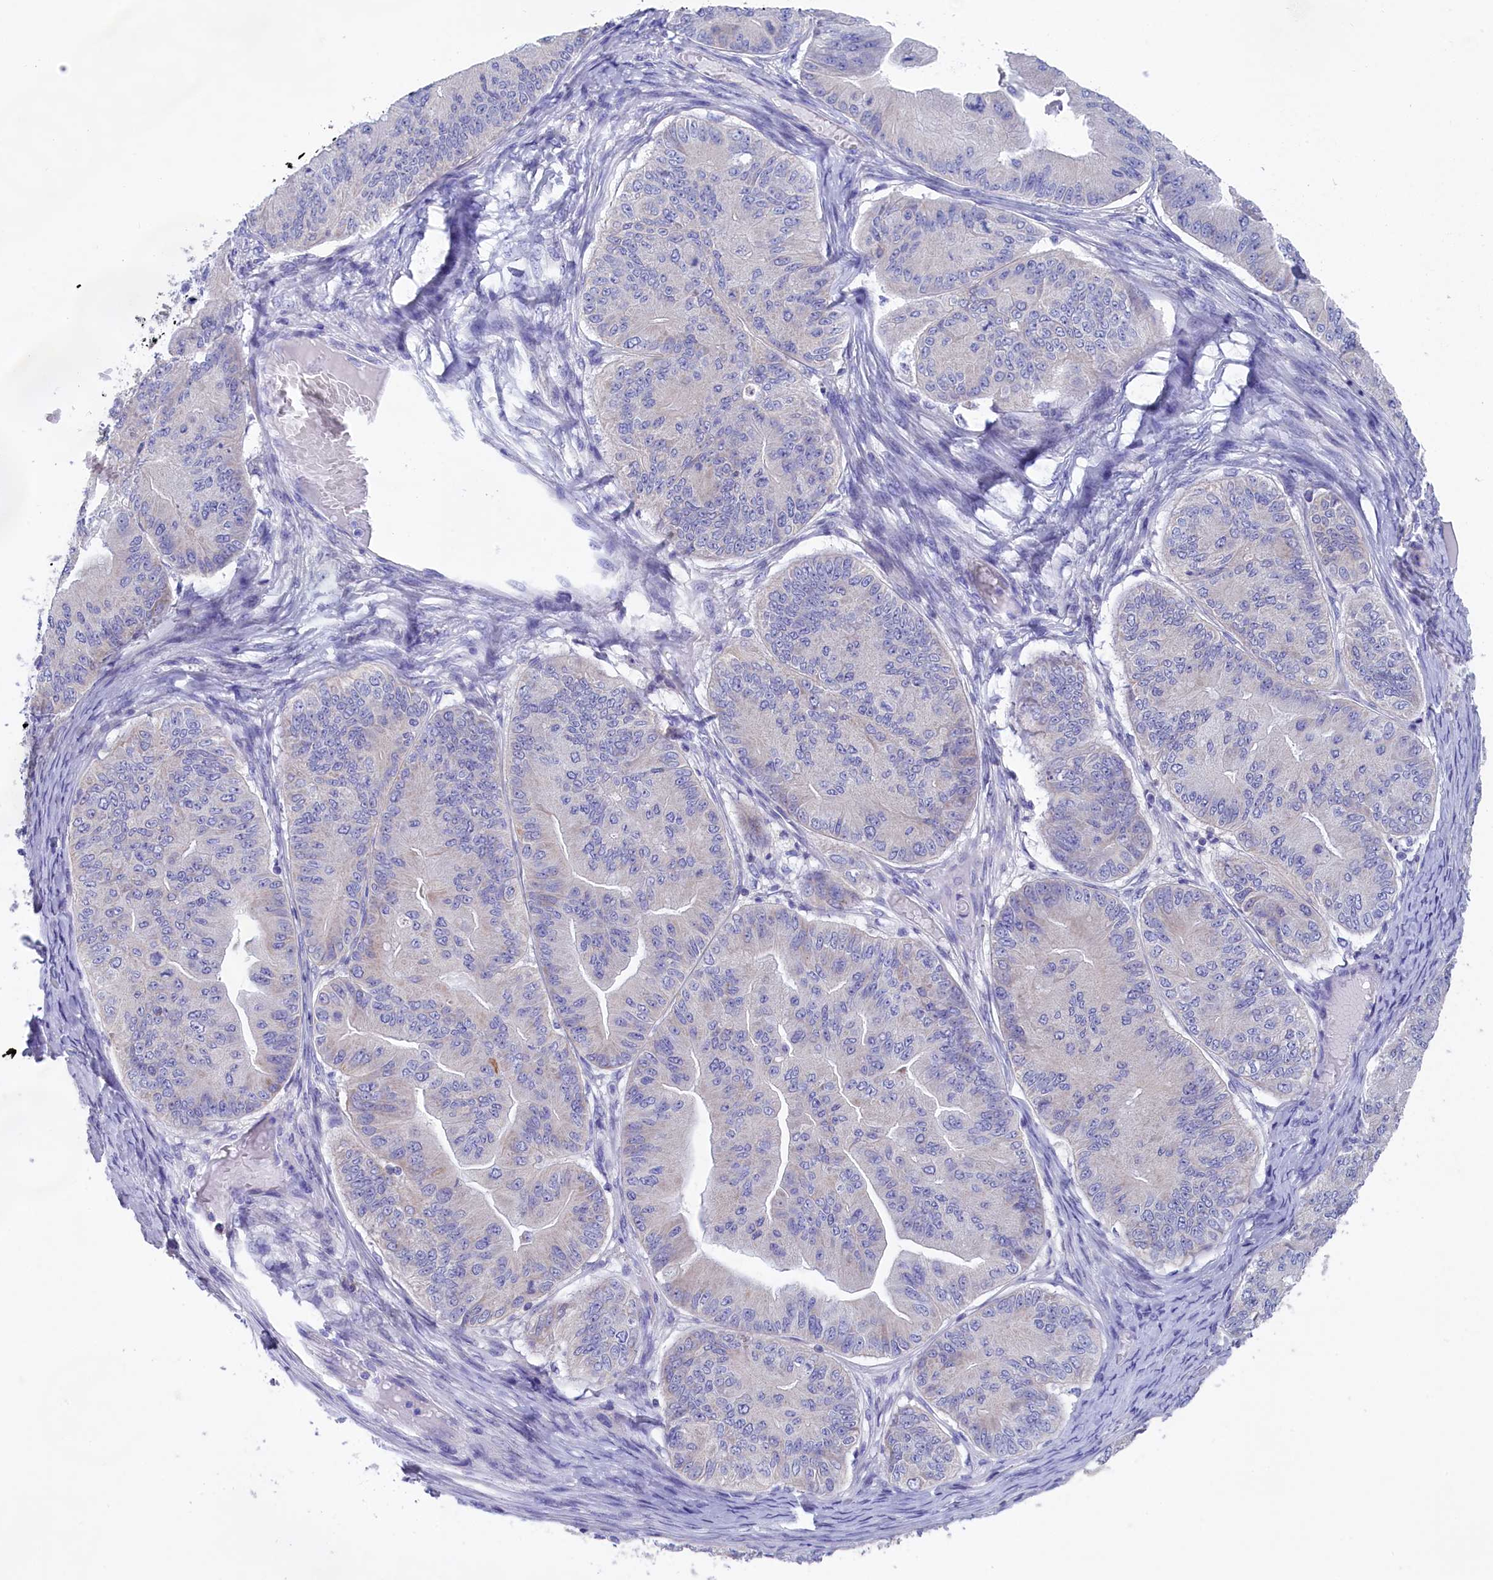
{"staining": {"intensity": "moderate", "quantity": "<25%", "location": "cytoplasmic/membranous"}, "tissue": "ovarian cancer", "cell_type": "Tumor cells", "image_type": "cancer", "snomed": [{"axis": "morphology", "description": "Cystadenocarcinoma, mucinous, NOS"}, {"axis": "topography", "description": "Ovary"}], "caption": "Brown immunohistochemical staining in ovarian cancer shows moderate cytoplasmic/membranous positivity in about <25% of tumor cells. The protein of interest is shown in brown color, while the nuclei are stained blue.", "gene": "PRDM12", "patient": {"sex": "female", "age": 61}}